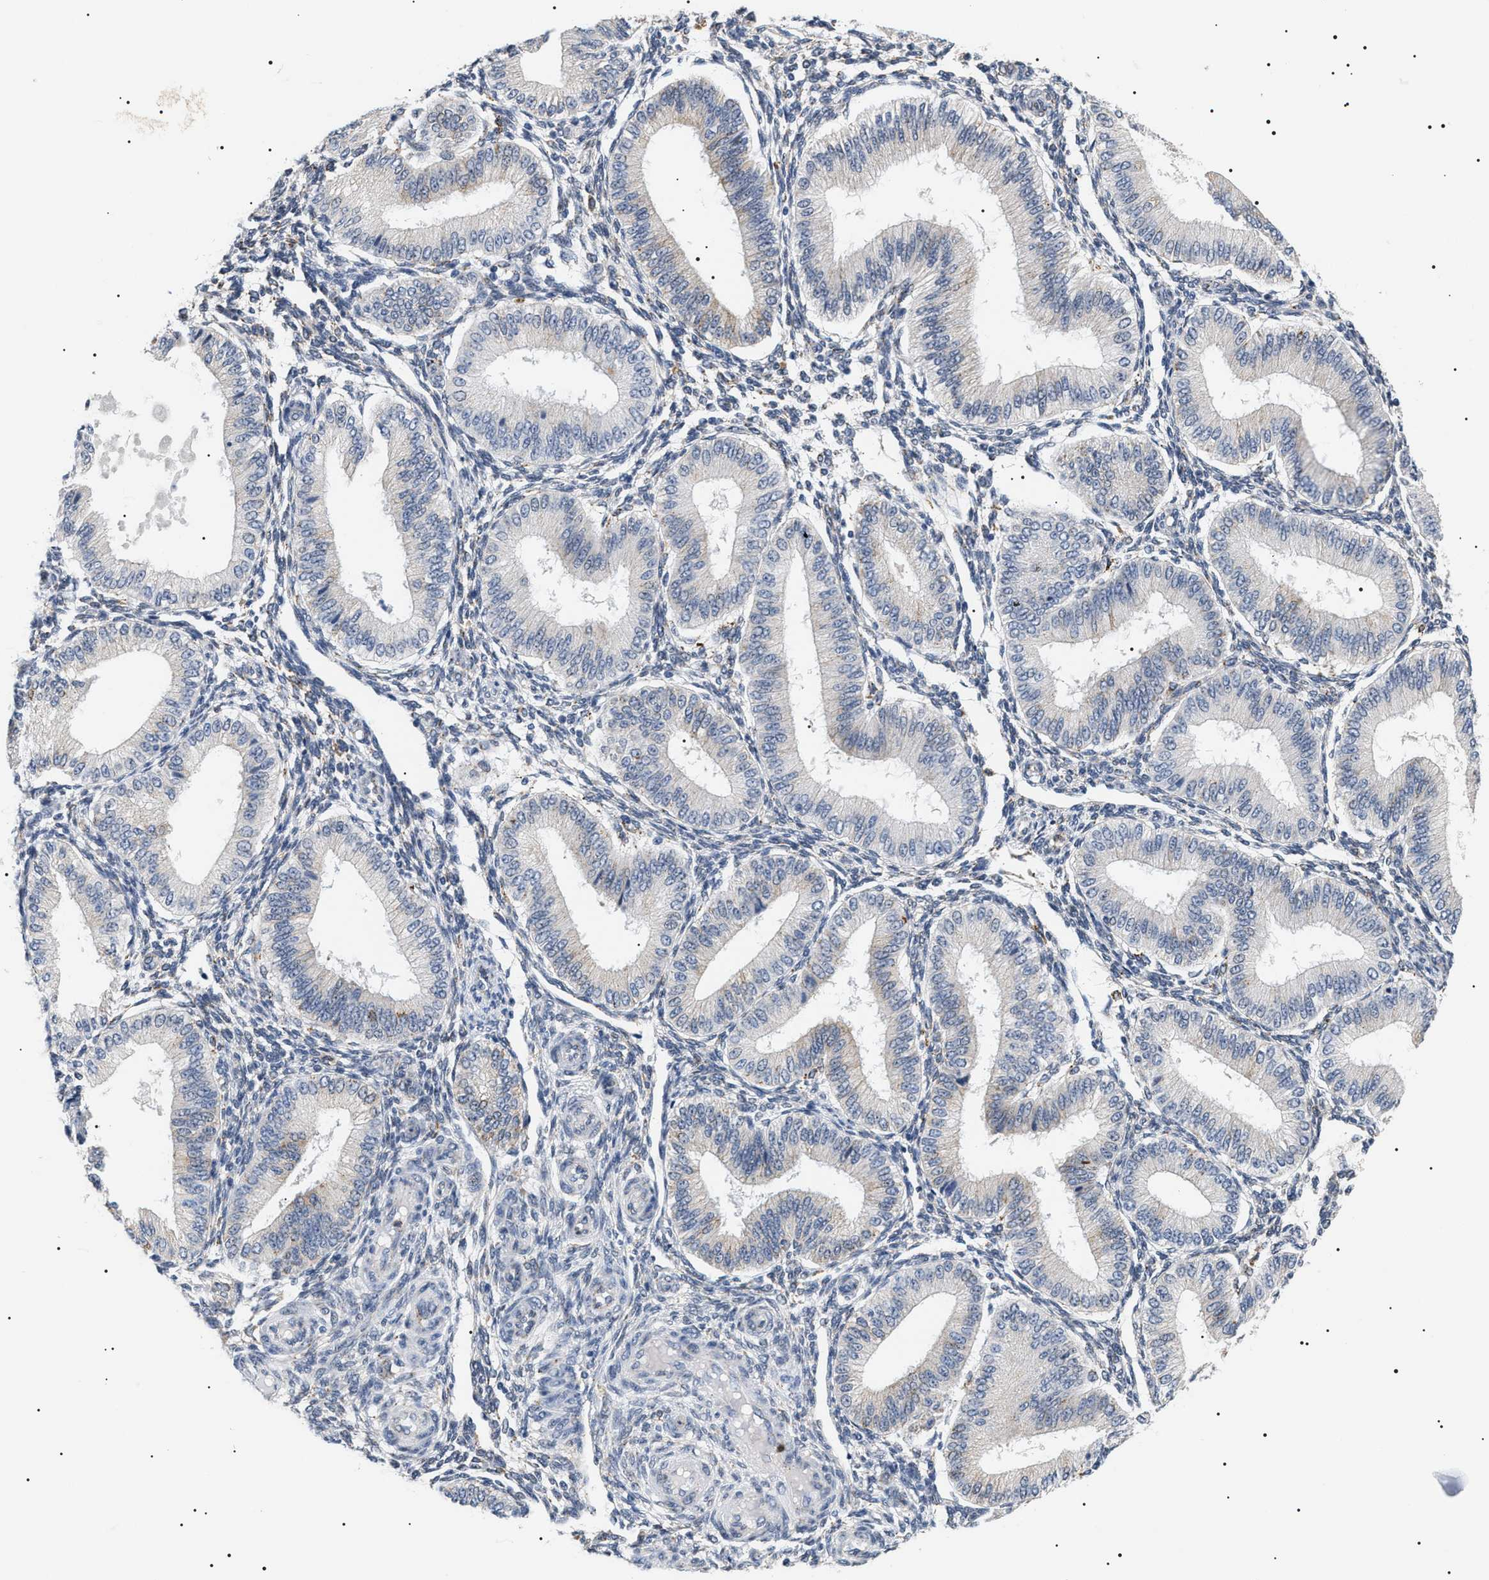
{"staining": {"intensity": "negative", "quantity": "none", "location": "none"}, "tissue": "endometrium", "cell_type": "Cells in endometrial stroma", "image_type": "normal", "snomed": [{"axis": "morphology", "description": "Normal tissue, NOS"}, {"axis": "topography", "description": "Endometrium"}], "caption": "Immunohistochemistry (IHC) histopathology image of normal endometrium: human endometrium stained with DAB (3,3'-diaminobenzidine) displays no significant protein positivity in cells in endometrial stroma. (DAB immunohistochemistry, high magnification).", "gene": "HSD17B11", "patient": {"sex": "female", "age": 39}}